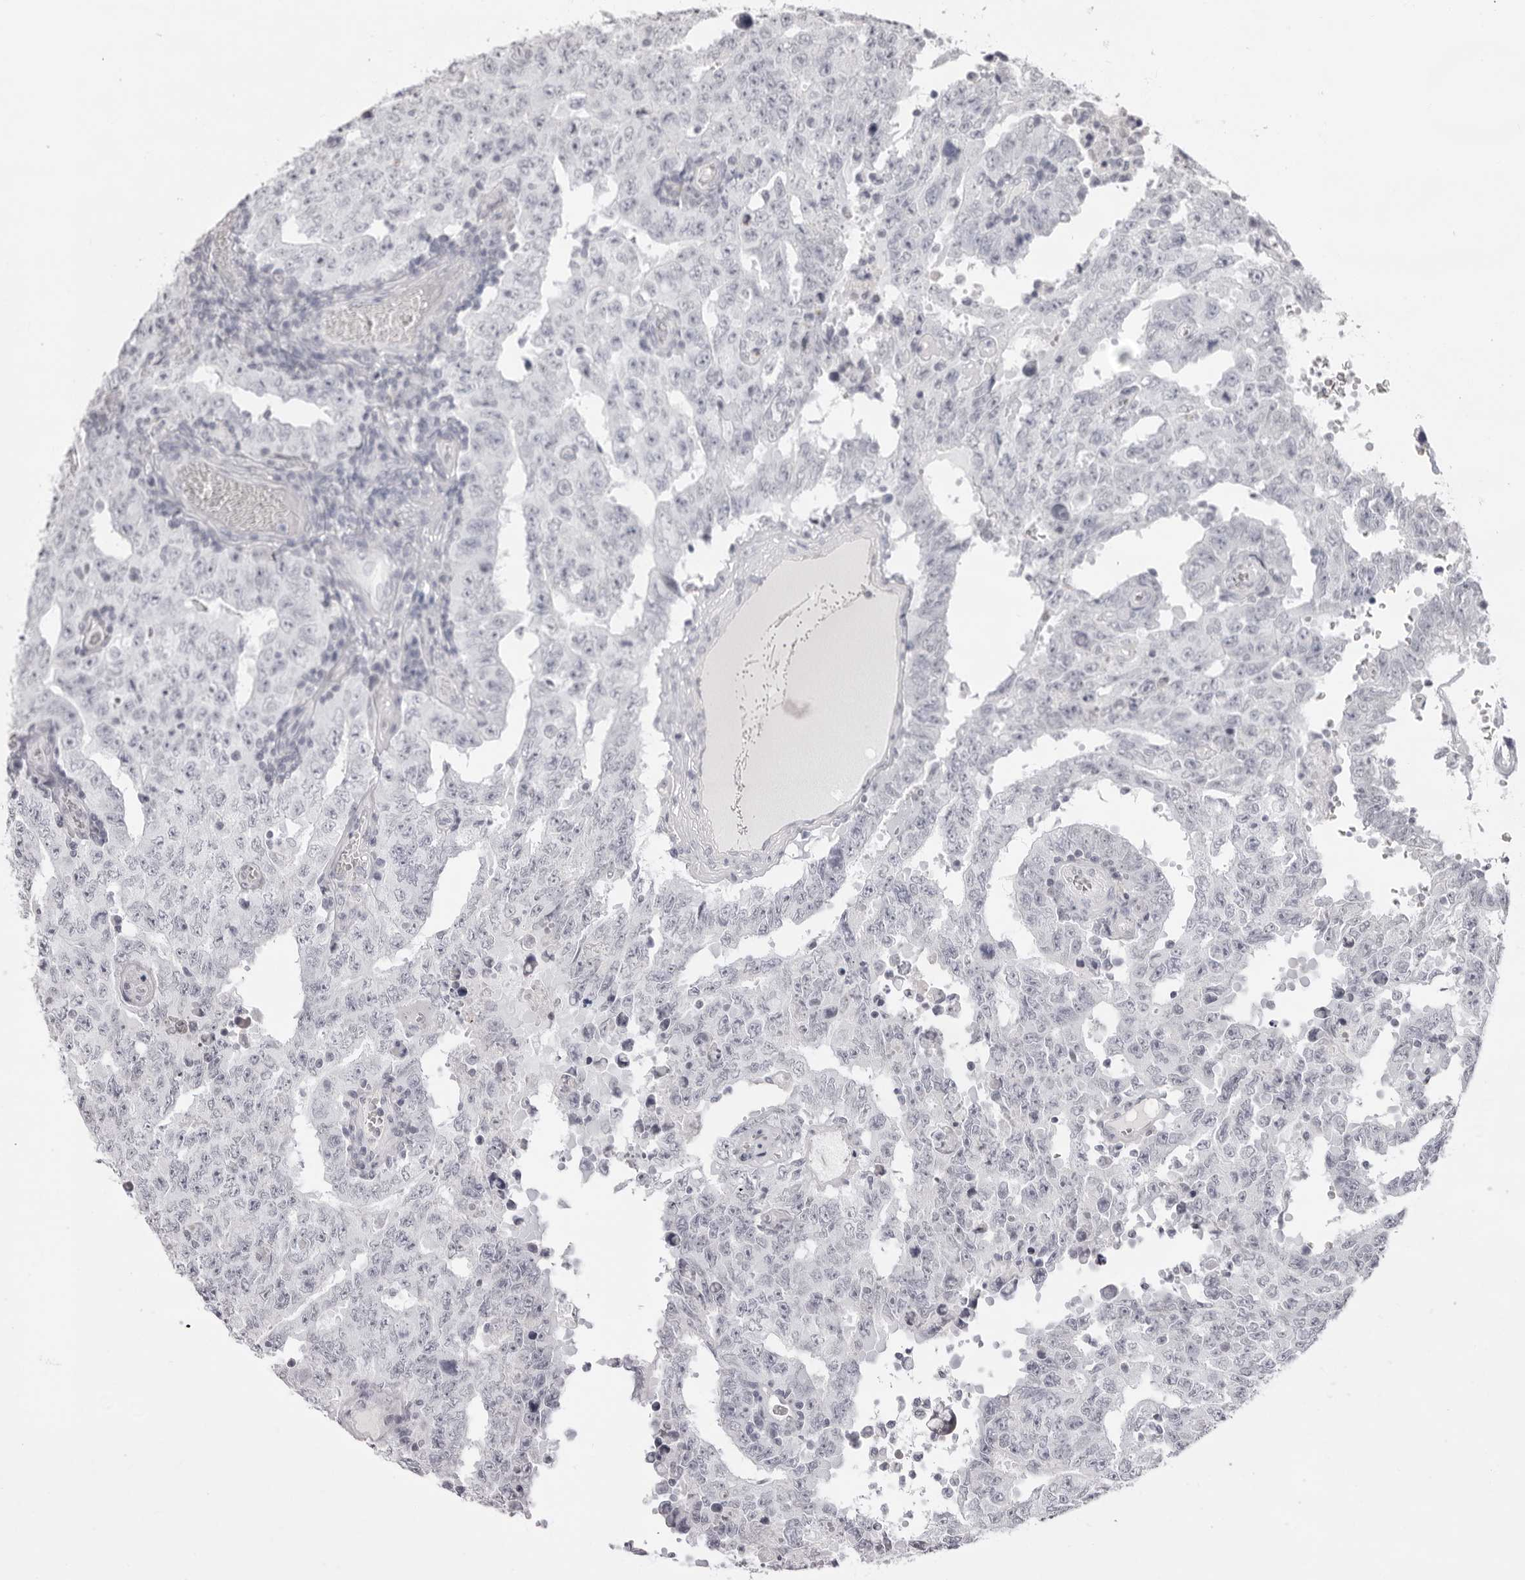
{"staining": {"intensity": "negative", "quantity": "none", "location": "none"}, "tissue": "testis cancer", "cell_type": "Tumor cells", "image_type": "cancer", "snomed": [{"axis": "morphology", "description": "Carcinoma, Embryonal, NOS"}, {"axis": "topography", "description": "Testis"}], "caption": "The IHC micrograph has no significant expression in tumor cells of testis embryonal carcinoma tissue. (DAB (3,3'-diaminobenzidine) IHC with hematoxylin counter stain).", "gene": "ACP6", "patient": {"sex": "male", "age": 26}}